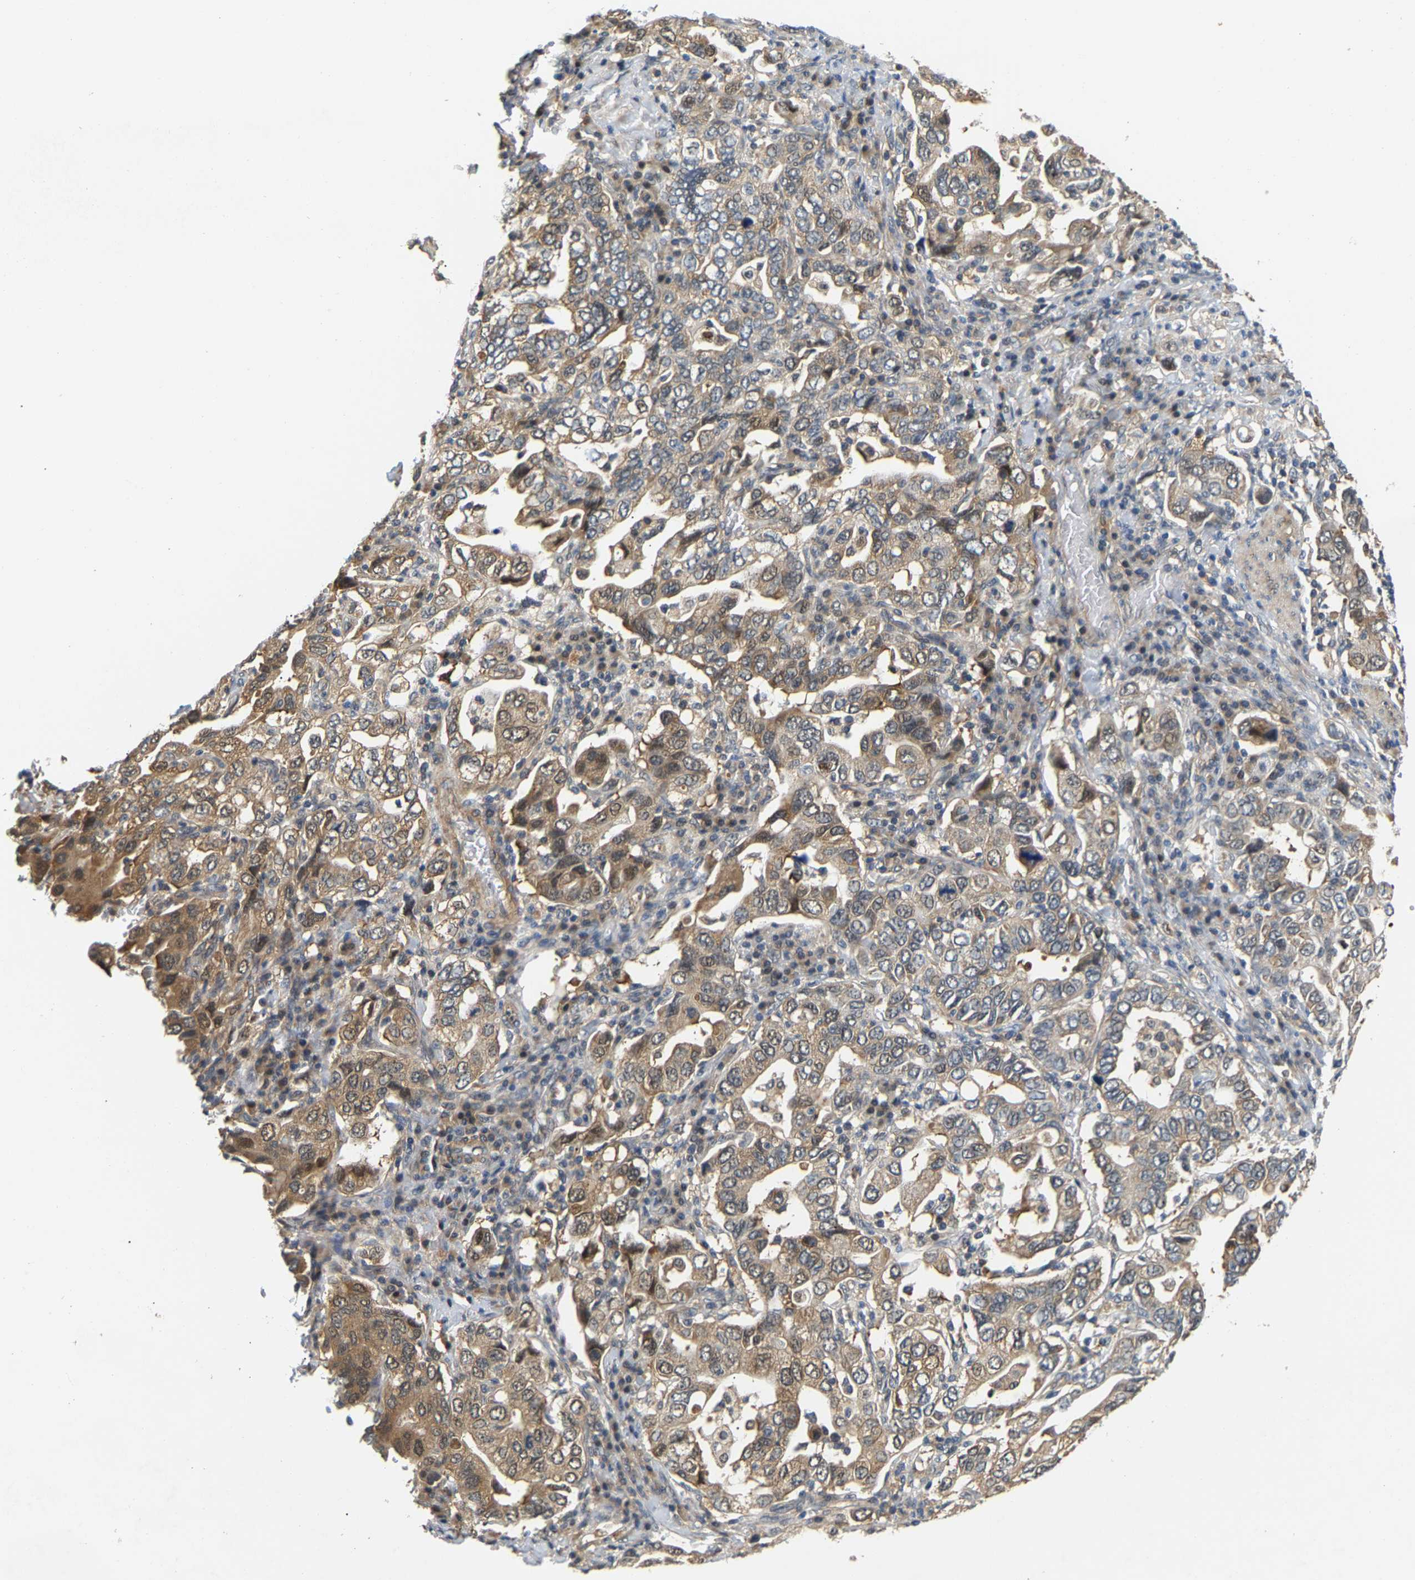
{"staining": {"intensity": "moderate", "quantity": "25%-75%", "location": "cytoplasmic/membranous,nuclear"}, "tissue": "stomach cancer", "cell_type": "Tumor cells", "image_type": "cancer", "snomed": [{"axis": "morphology", "description": "Adenocarcinoma, NOS"}, {"axis": "topography", "description": "Stomach, upper"}], "caption": "High-power microscopy captured an immunohistochemistry (IHC) histopathology image of stomach cancer, revealing moderate cytoplasmic/membranous and nuclear expression in approximately 25%-75% of tumor cells.", "gene": "LARP6", "patient": {"sex": "male", "age": 62}}